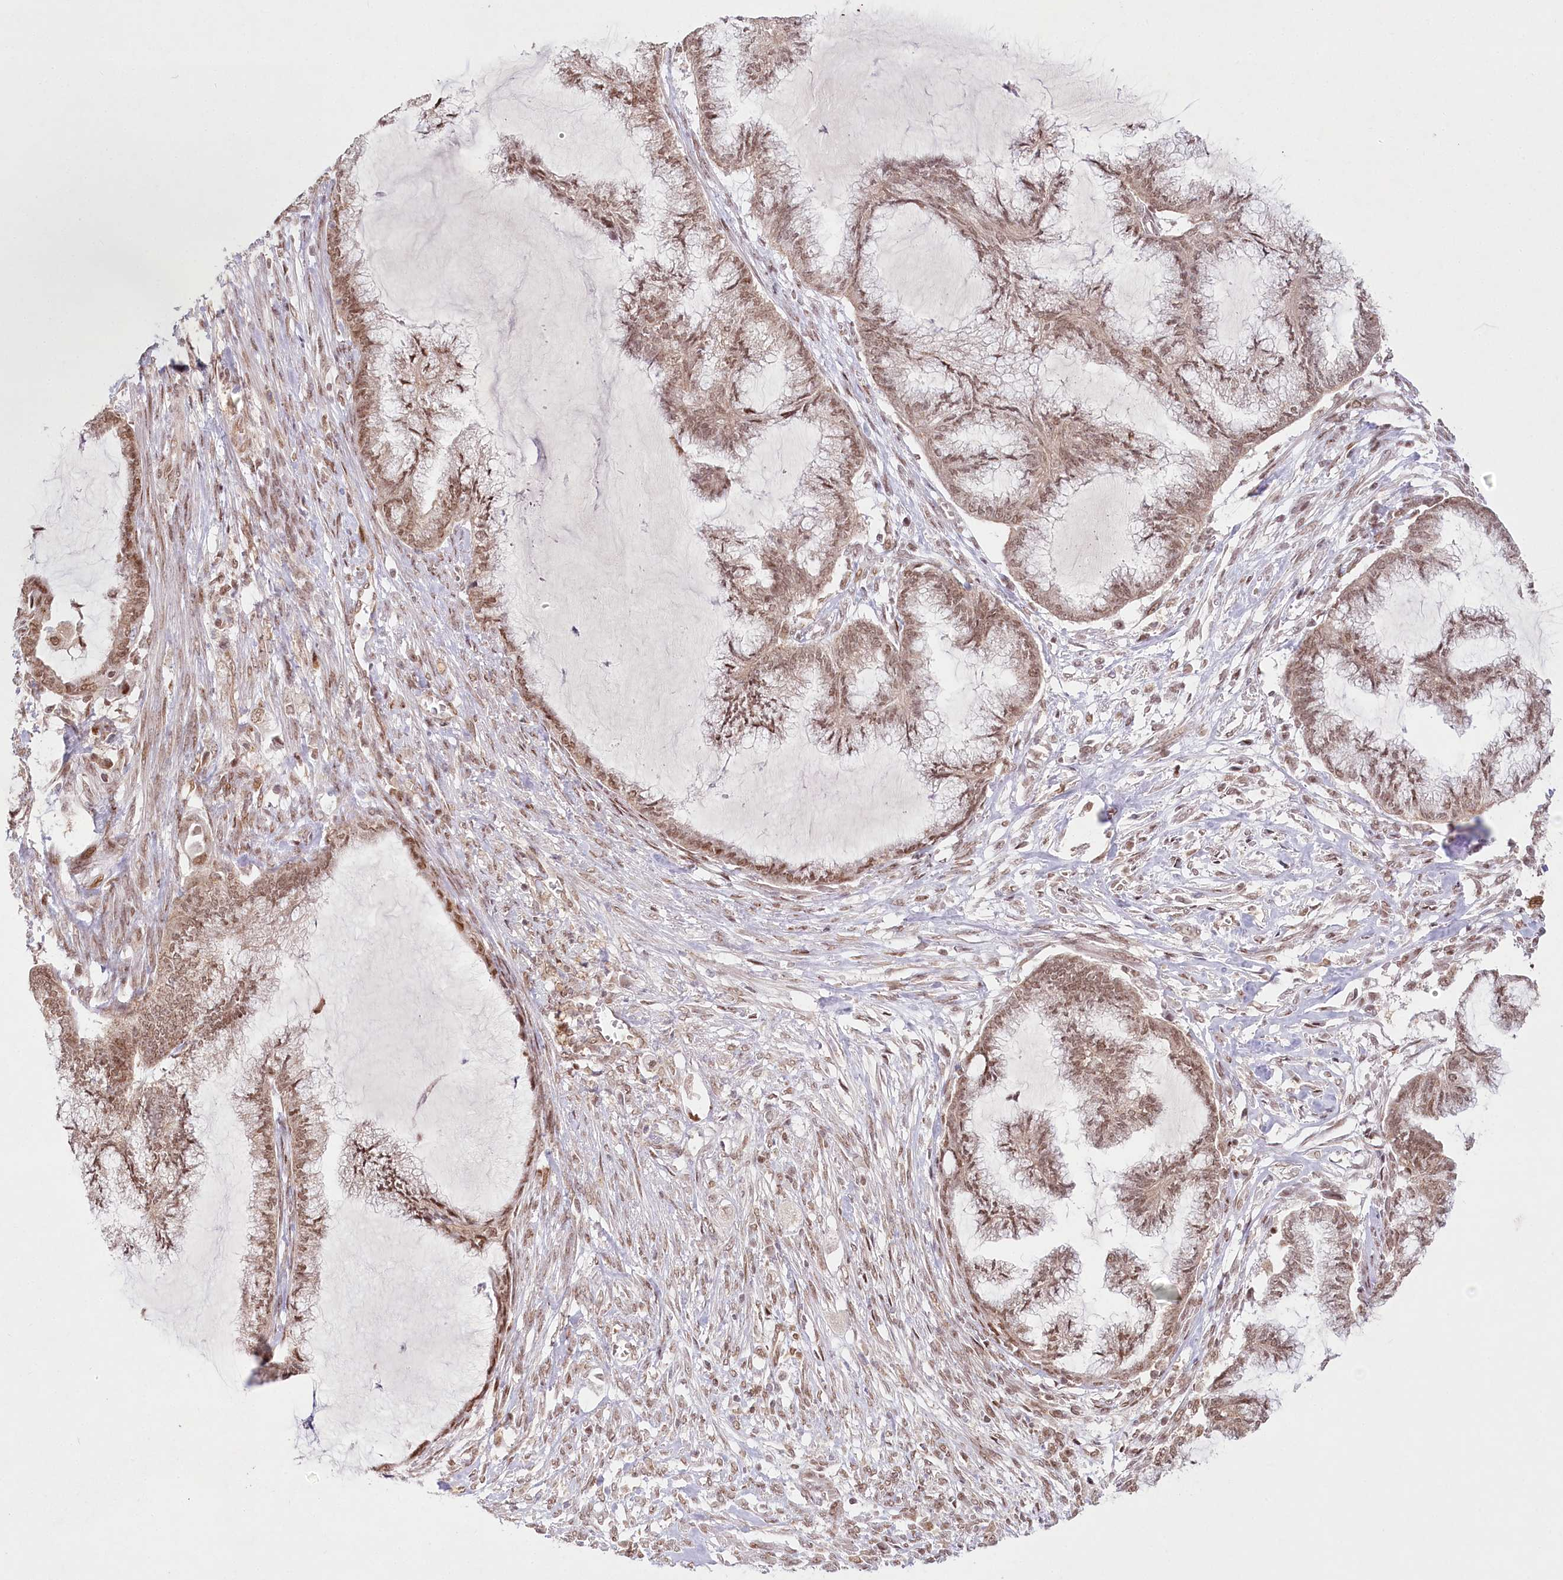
{"staining": {"intensity": "moderate", "quantity": ">75%", "location": "nuclear"}, "tissue": "endometrial cancer", "cell_type": "Tumor cells", "image_type": "cancer", "snomed": [{"axis": "morphology", "description": "Adenocarcinoma, NOS"}, {"axis": "topography", "description": "Endometrium"}], "caption": "This is a histology image of IHC staining of endometrial cancer, which shows moderate positivity in the nuclear of tumor cells.", "gene": "PYURF", "patient": {"sex": "female", "age": 86}}